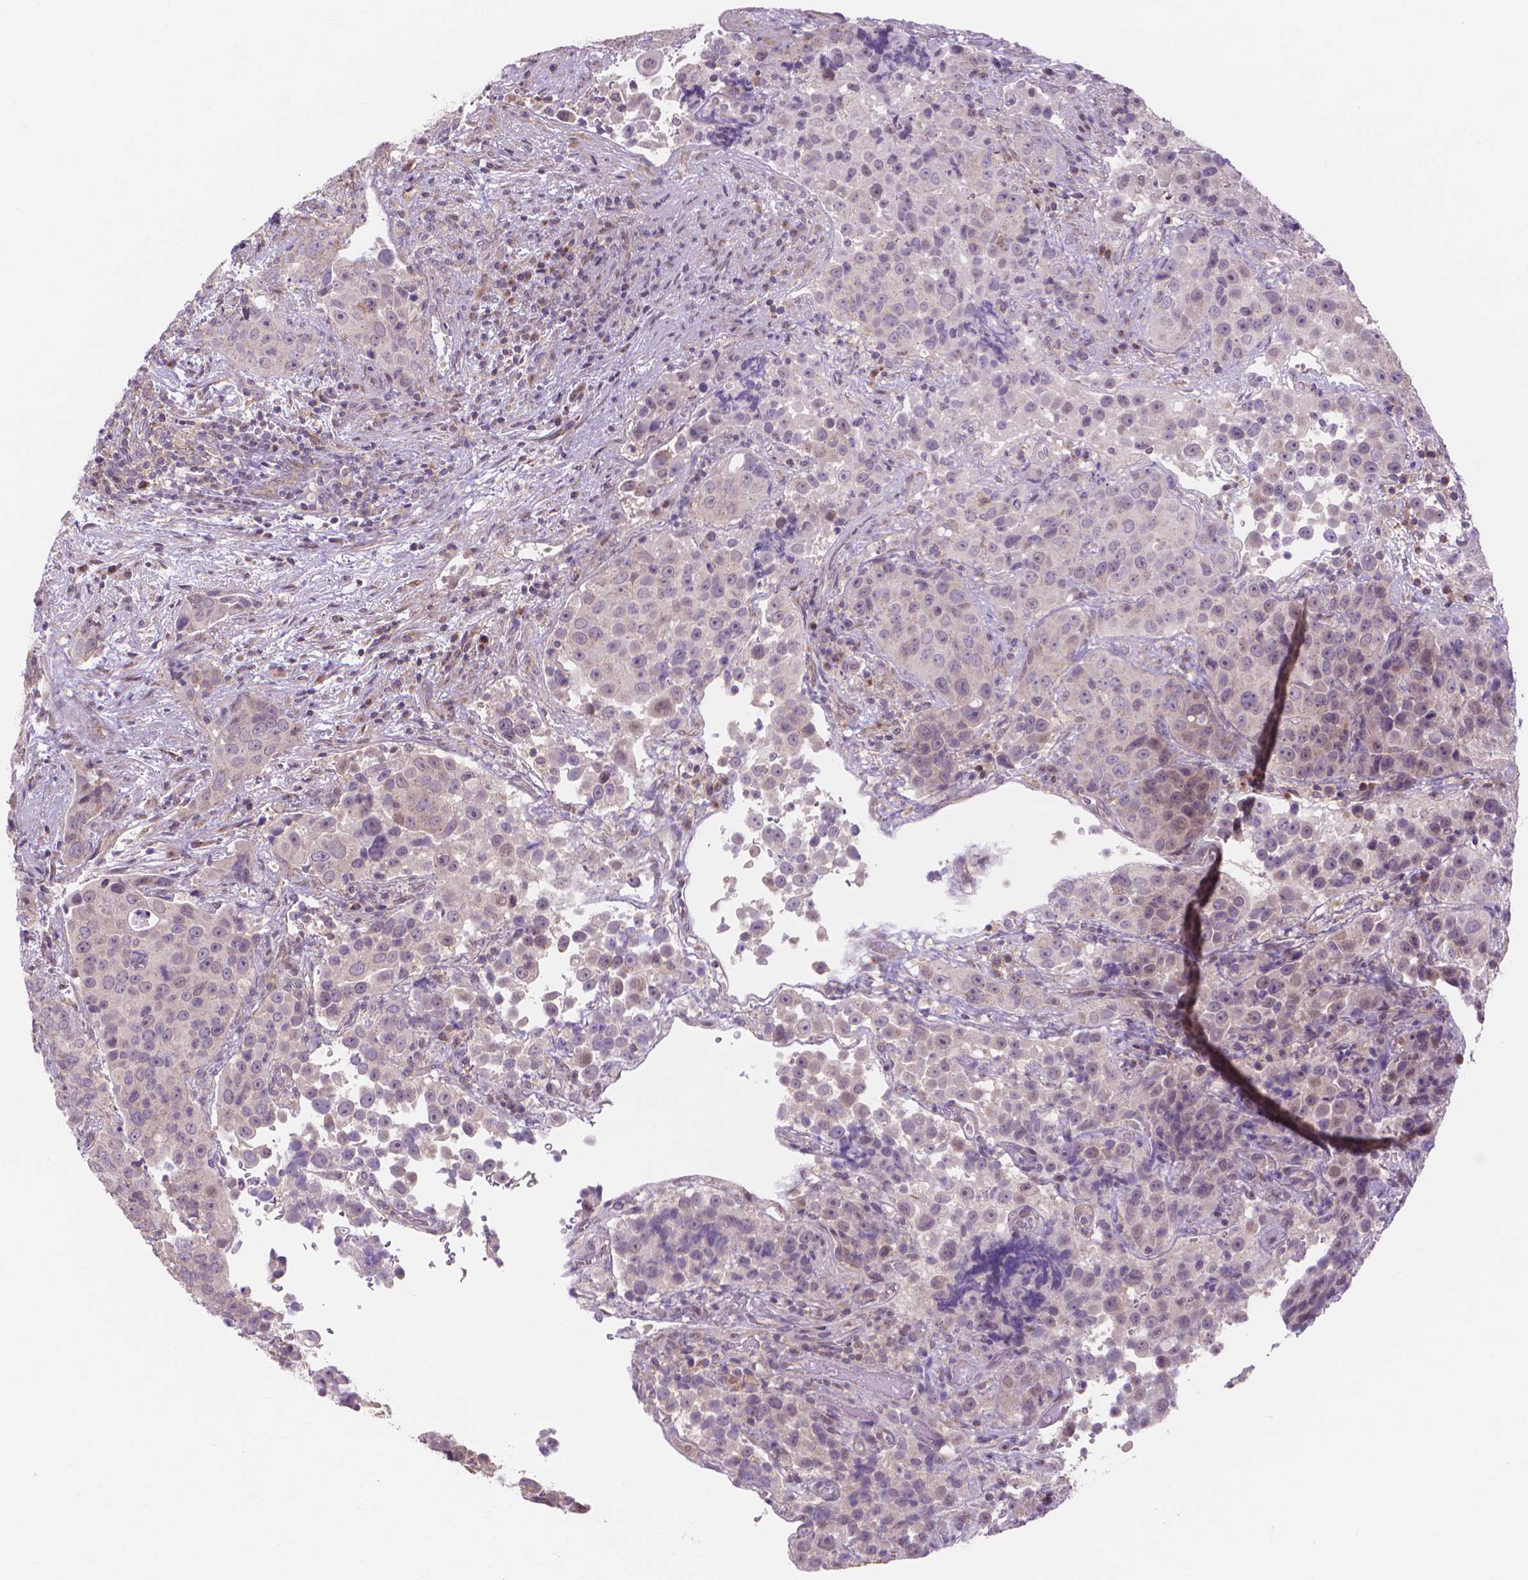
{"staining": {"intensity": "negative", "quantity": "none", "location": "none"}, "tissue": "urothelial cancer", "cell_type": "Tumor cells", "image_type": "cancer", "snomed": [{"axis": "morphology", "description": "Urothelial carcinoma, NOS"}, {"axis": "topography", "description": "Urinary bladder"}], "caption": "Protein analysis of urothelial cancer reveals no significant positivity in tumor cells.", "gene": "PRDM13", "patient": {"sex": "male", "age": 52}}